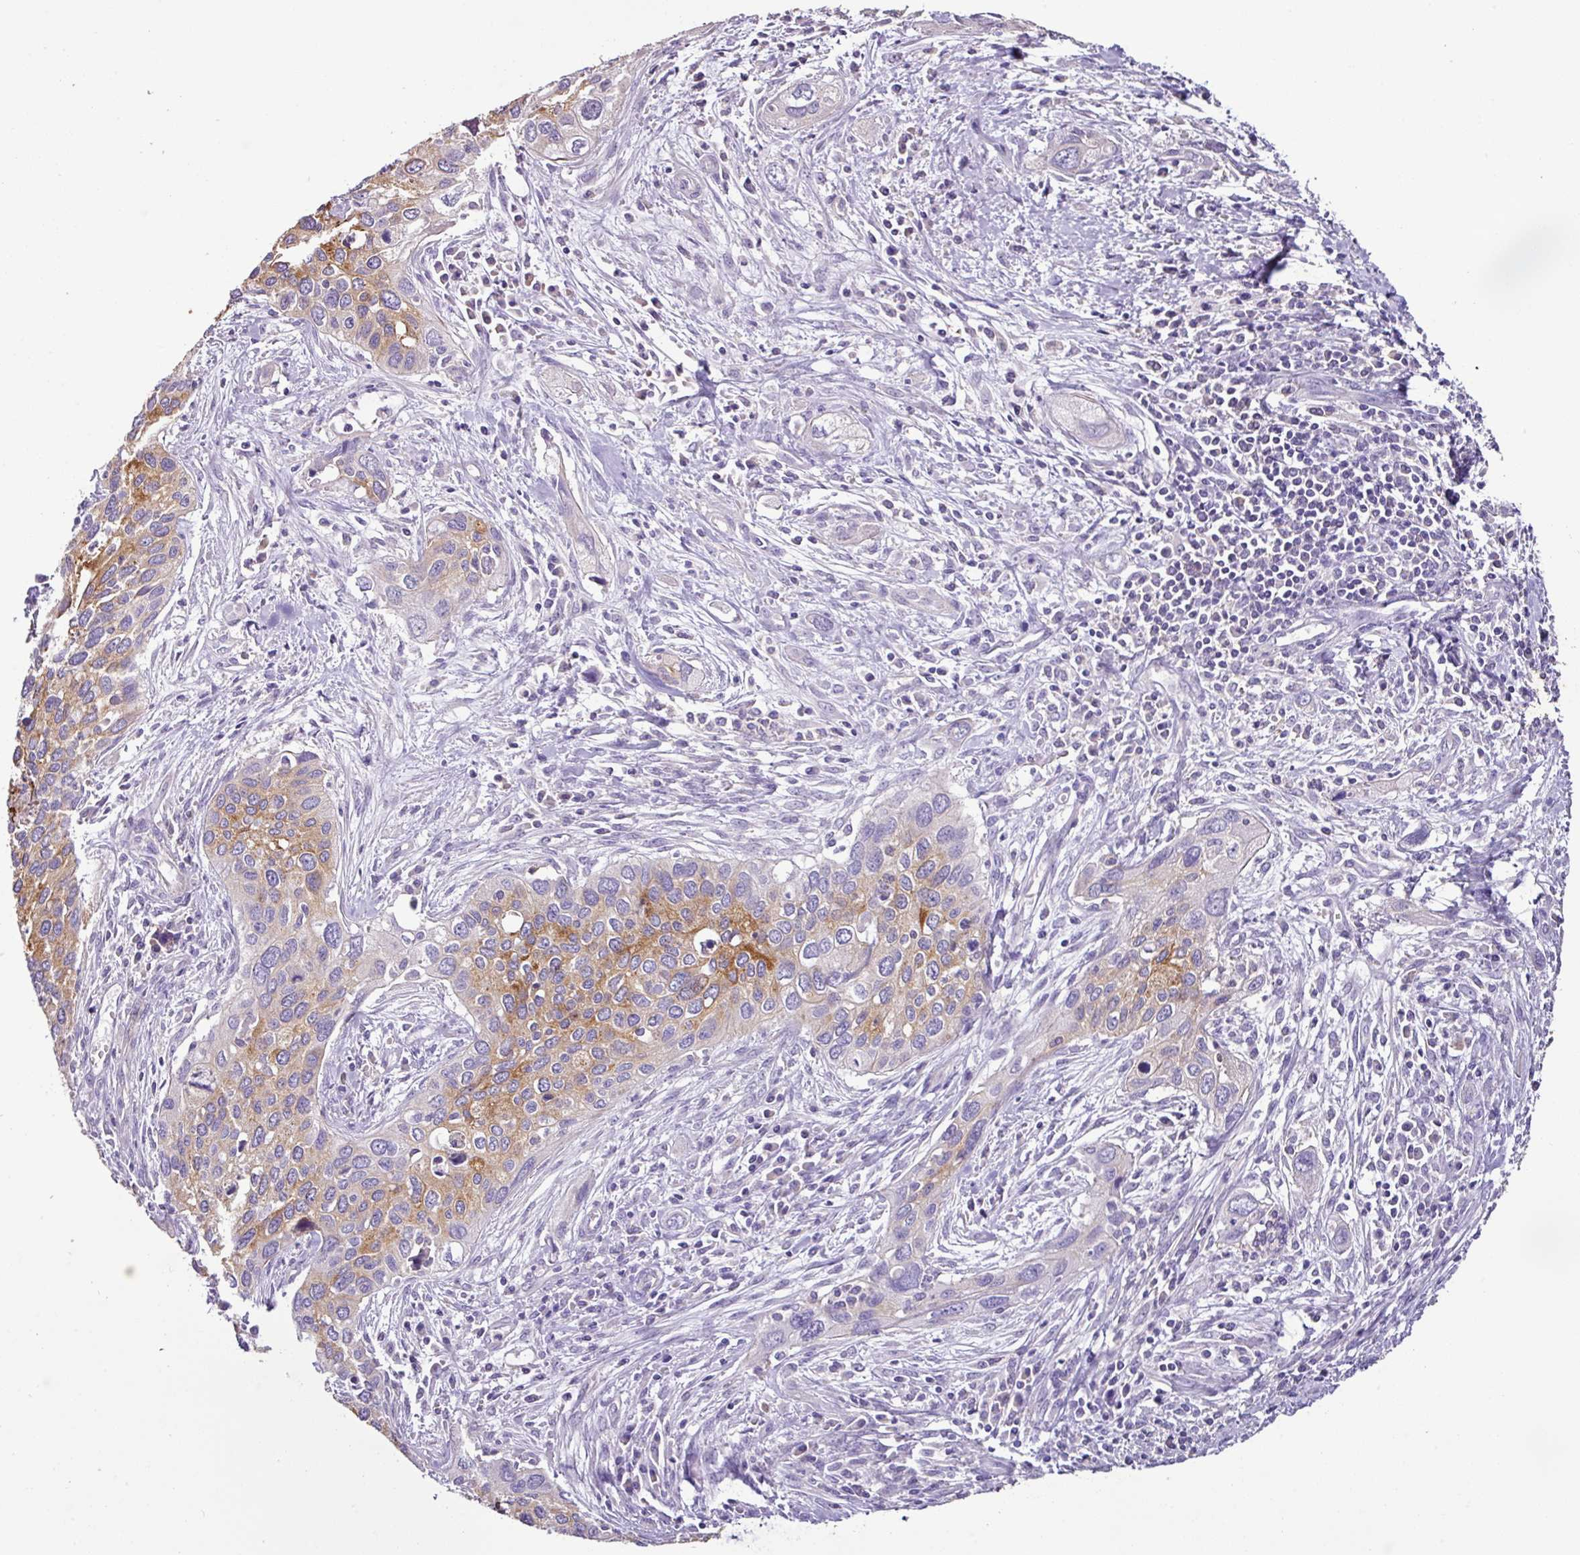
{"staining": {"intensity": "moderate", "quantity": "<25%", "location": "cytoplasmic/membranous"}, "tissue": "cervical cancer", "cell_type": "Tumor cells", "image_type": "cancer", "snomed": [{"axis": "morphology", "description": "Squamous cell carcinoma, NOS"}, {"axis": "topography", "description": "Cervix"}], "caption": "Cervical squamous cell carcinoma tissue exhibits moderate cytoplasmic/membranous positivity in approximately <25% of tumor cells, visualized by immunohistochemistry.", "gene": "AGR3", "patient": {"sex": "female", "age": 55}}